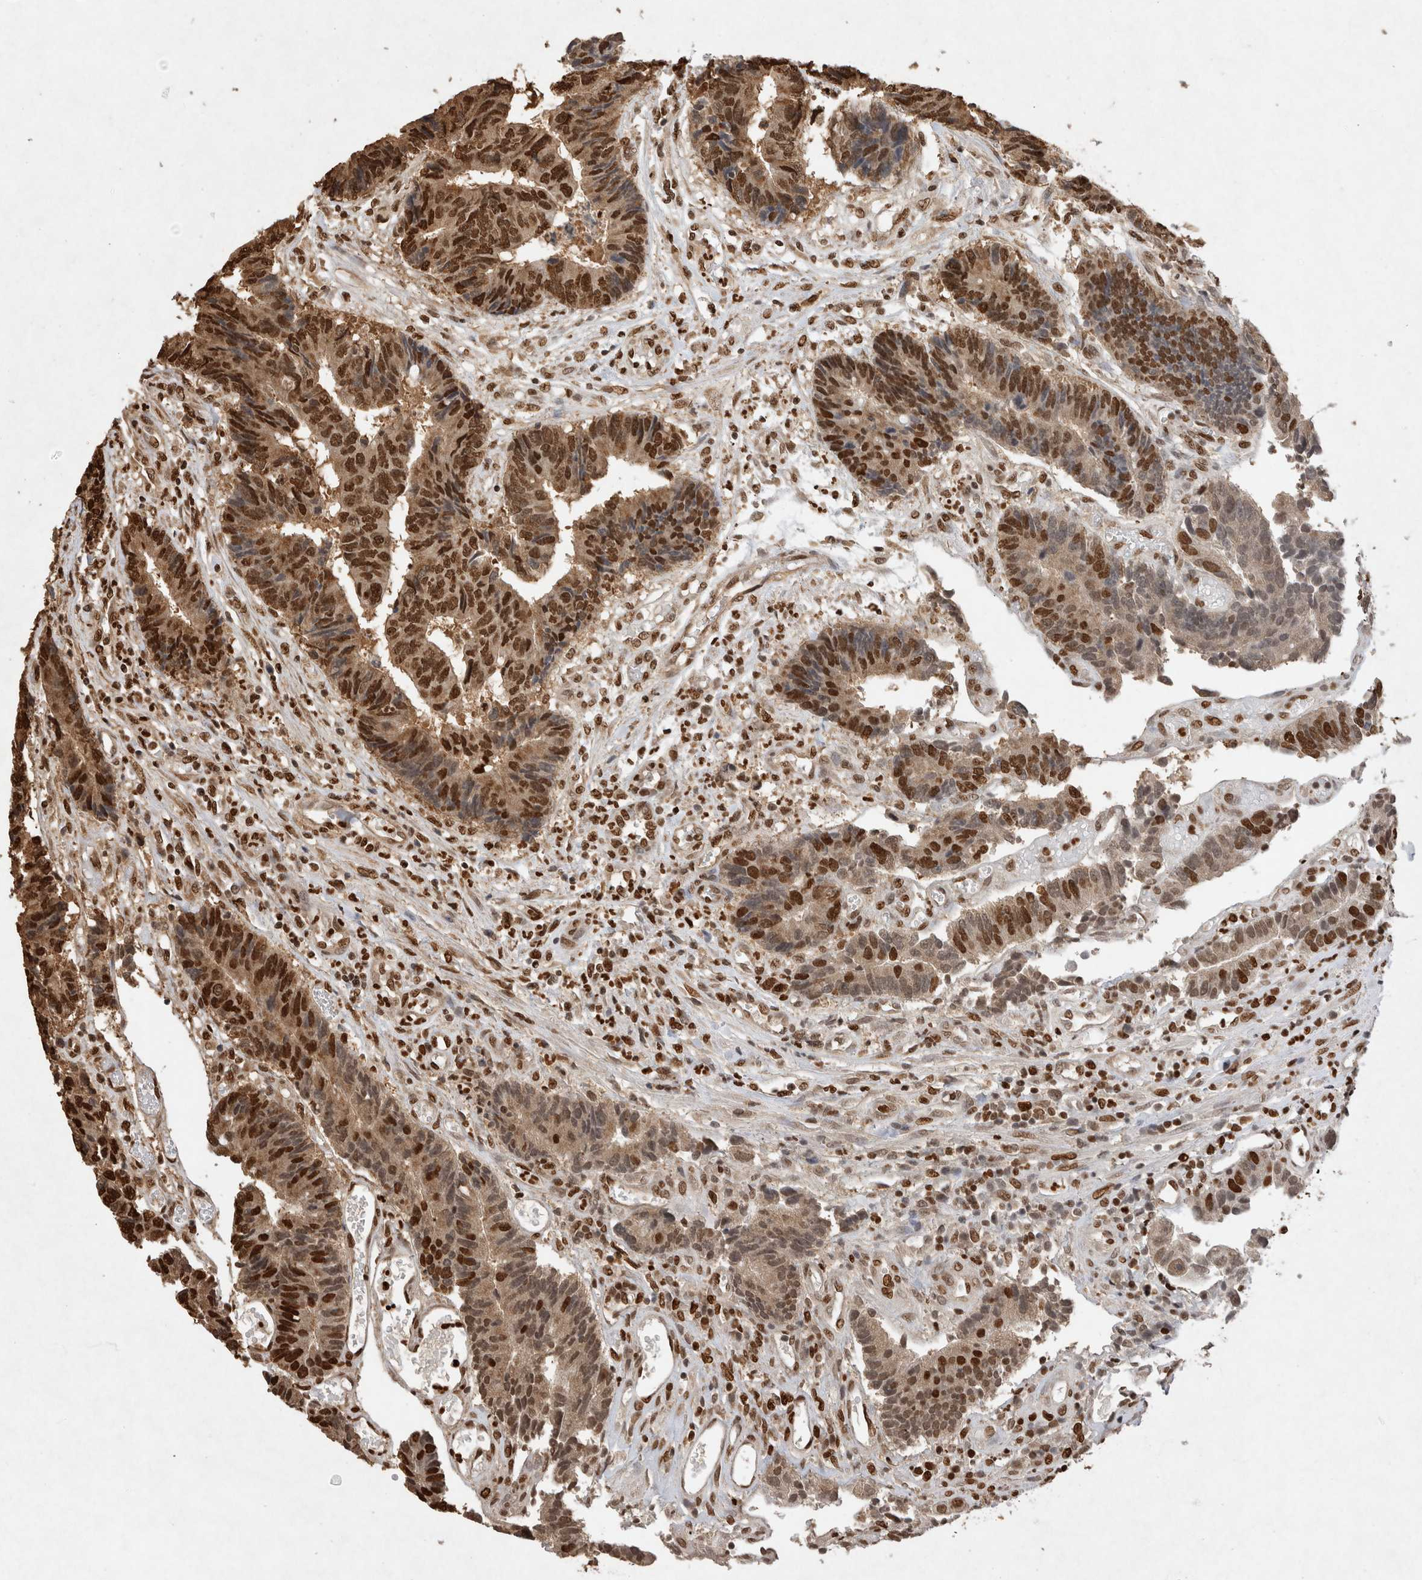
{"staining": {"intensity": "strong", "quantity": ">75%", "location": "nuclear"}, "tissue": "colorectal cancer", "cell_type": "Tumor cells", "image_type": "cancer", "snomed": [{"axis": "morphology", "description": "Adenocarcinoma, NOS"}, {"axis": "topography", "description": "Rectum"}], "caption": "Immunohistochemistry micrograph of neoplastic tissue: adenocarcinoma (colorectal) stained using IHC displays high levels of strong protein expression localized specifically in the nuclear of tumor cells, appearing as a nuclear brown color.", "gene": "HDGF", "patient": {"sex": "male", "age": 84}}